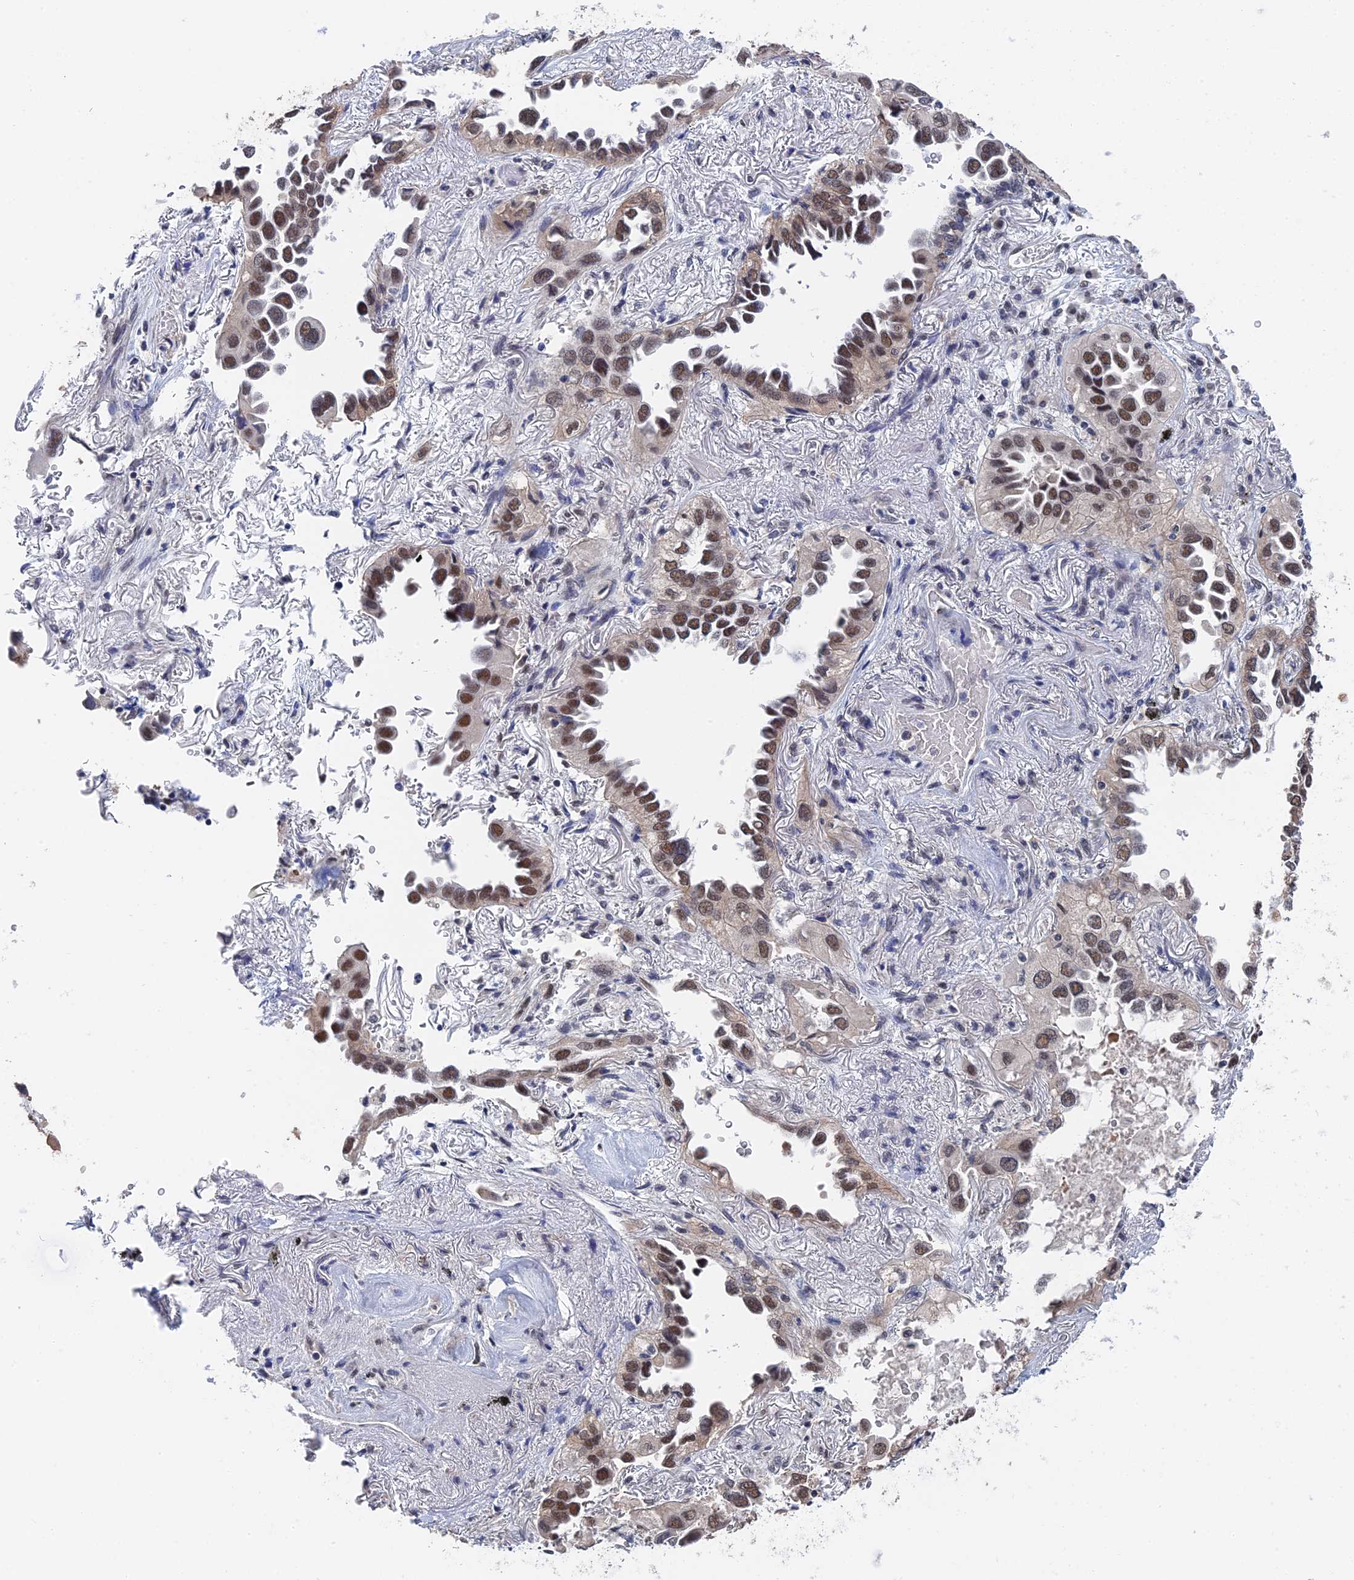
{"staining": {"intensity": "moderate", "quantity": ">75%", "location": "nuclear"}, "tissue": "lung cancer", "cell_type": "Tumor cells", "image_type": "cancer", "snomed": [{"axis": "morphology", "description": "Adenocarcinoma, NOS"}, {"axis": "topography", "description": "Lung"}], "caption": "This micrograph displays lung cancer (adenocarcinoma) stained with immunohistochemistry (IHC) to label a protein in brown. The nuclear of tumor cells show moderate positivity for the protein. Nuclei are counter-stained blue.", "gene": "TSSC4", "patient": {"sex": "female", "age": 76}}